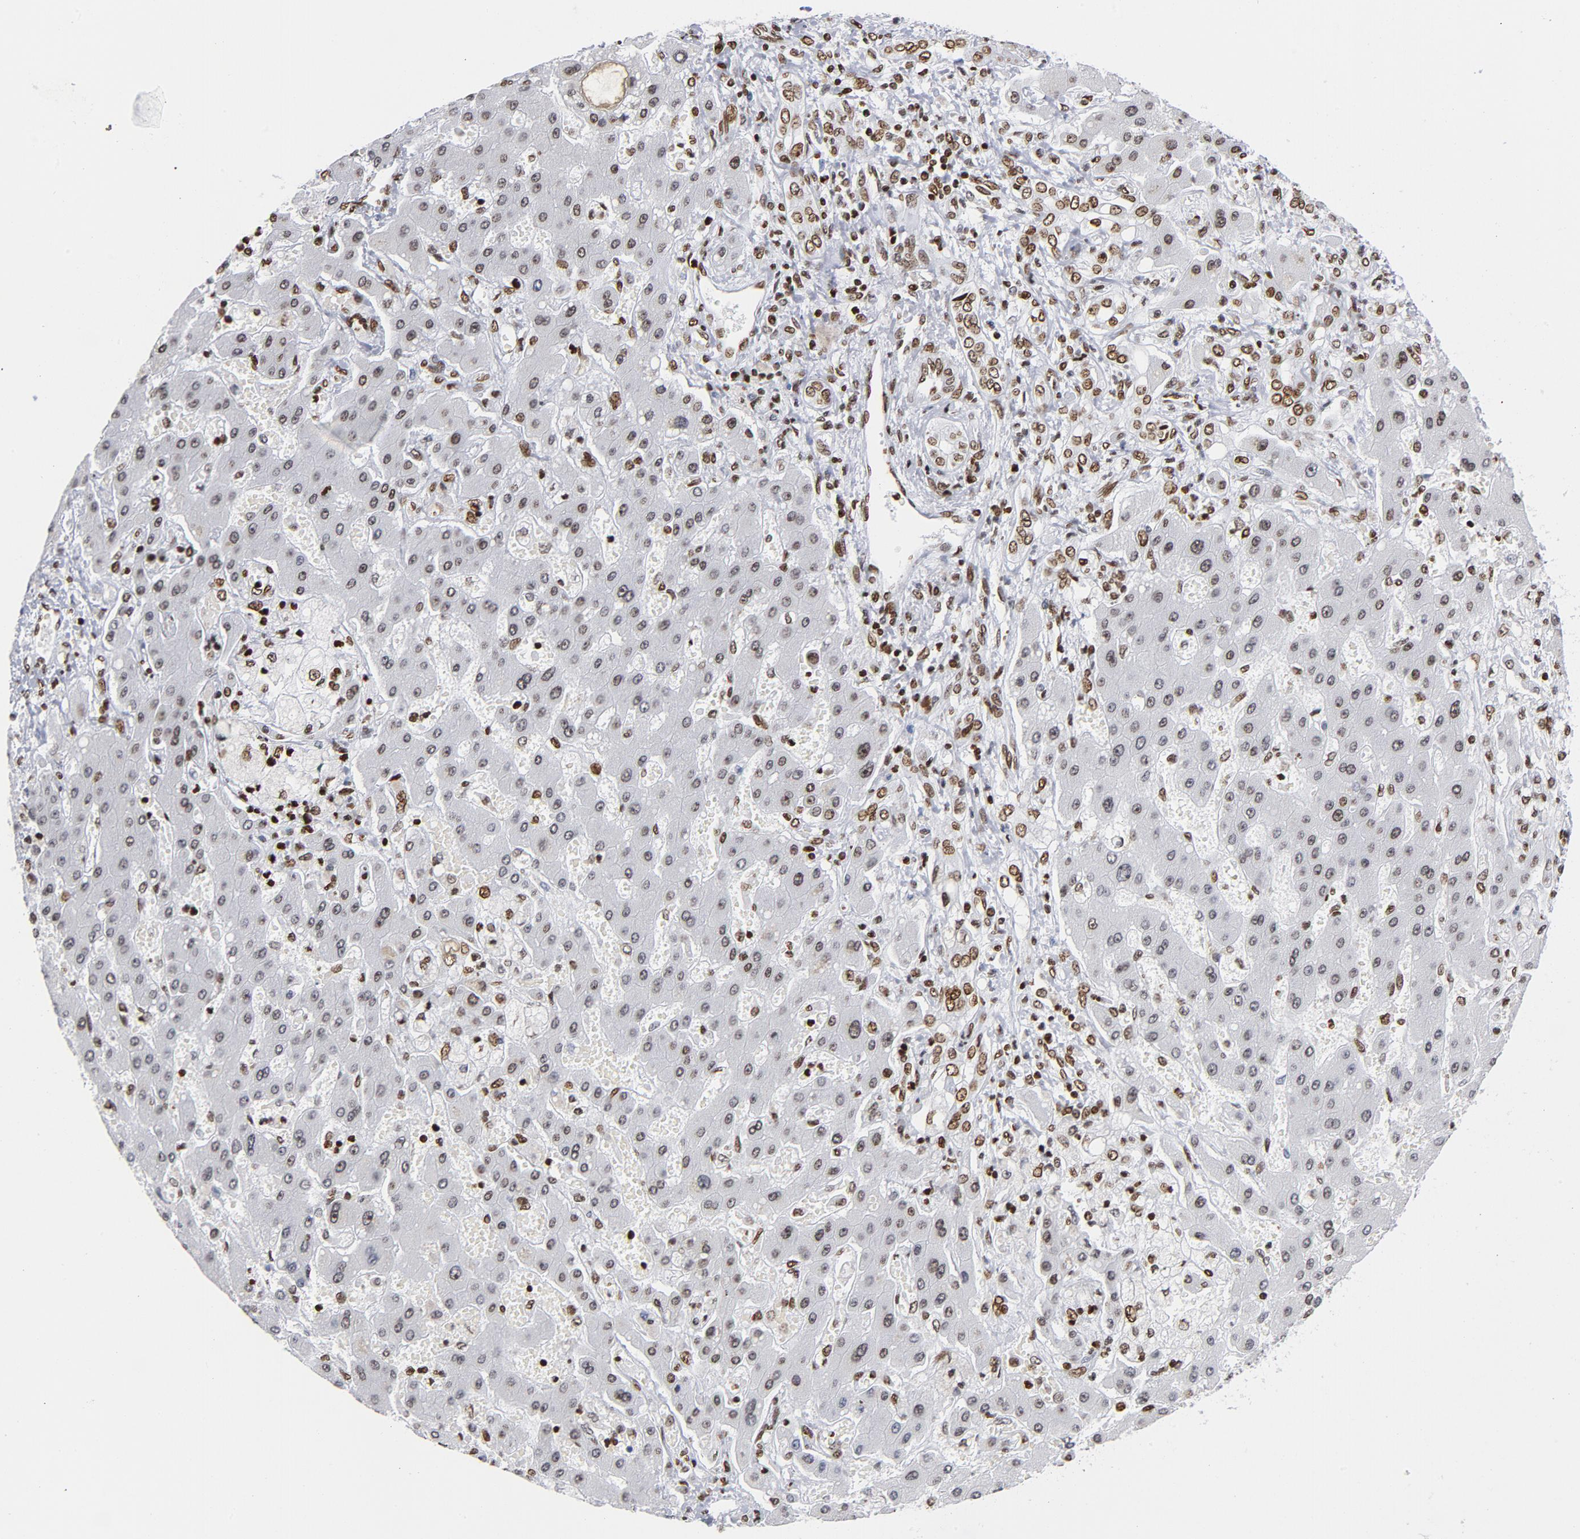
{"staining": {"intensity": "moderate", "quantity": "25%-75%", "location": "cytoplasmic/membranous,nuclear"}, "tissue": "liver cancer", "cell_type": "Tumor cells", "image_type": "cancer", "snomed": [{"axis": "morphology", "description": "Cholangiocarcinoma"}, {"axis": "topography", "description": "Liver"}], "caption": "Immunohistochemical staining of human liver cancer exhibits medium levels of moderate cytoplasmic/membranous and nuclear staining in about 25%-75% of tumor cells.", "gene": "TOP2B", "patient": {"sex": "male", "age": 50}}